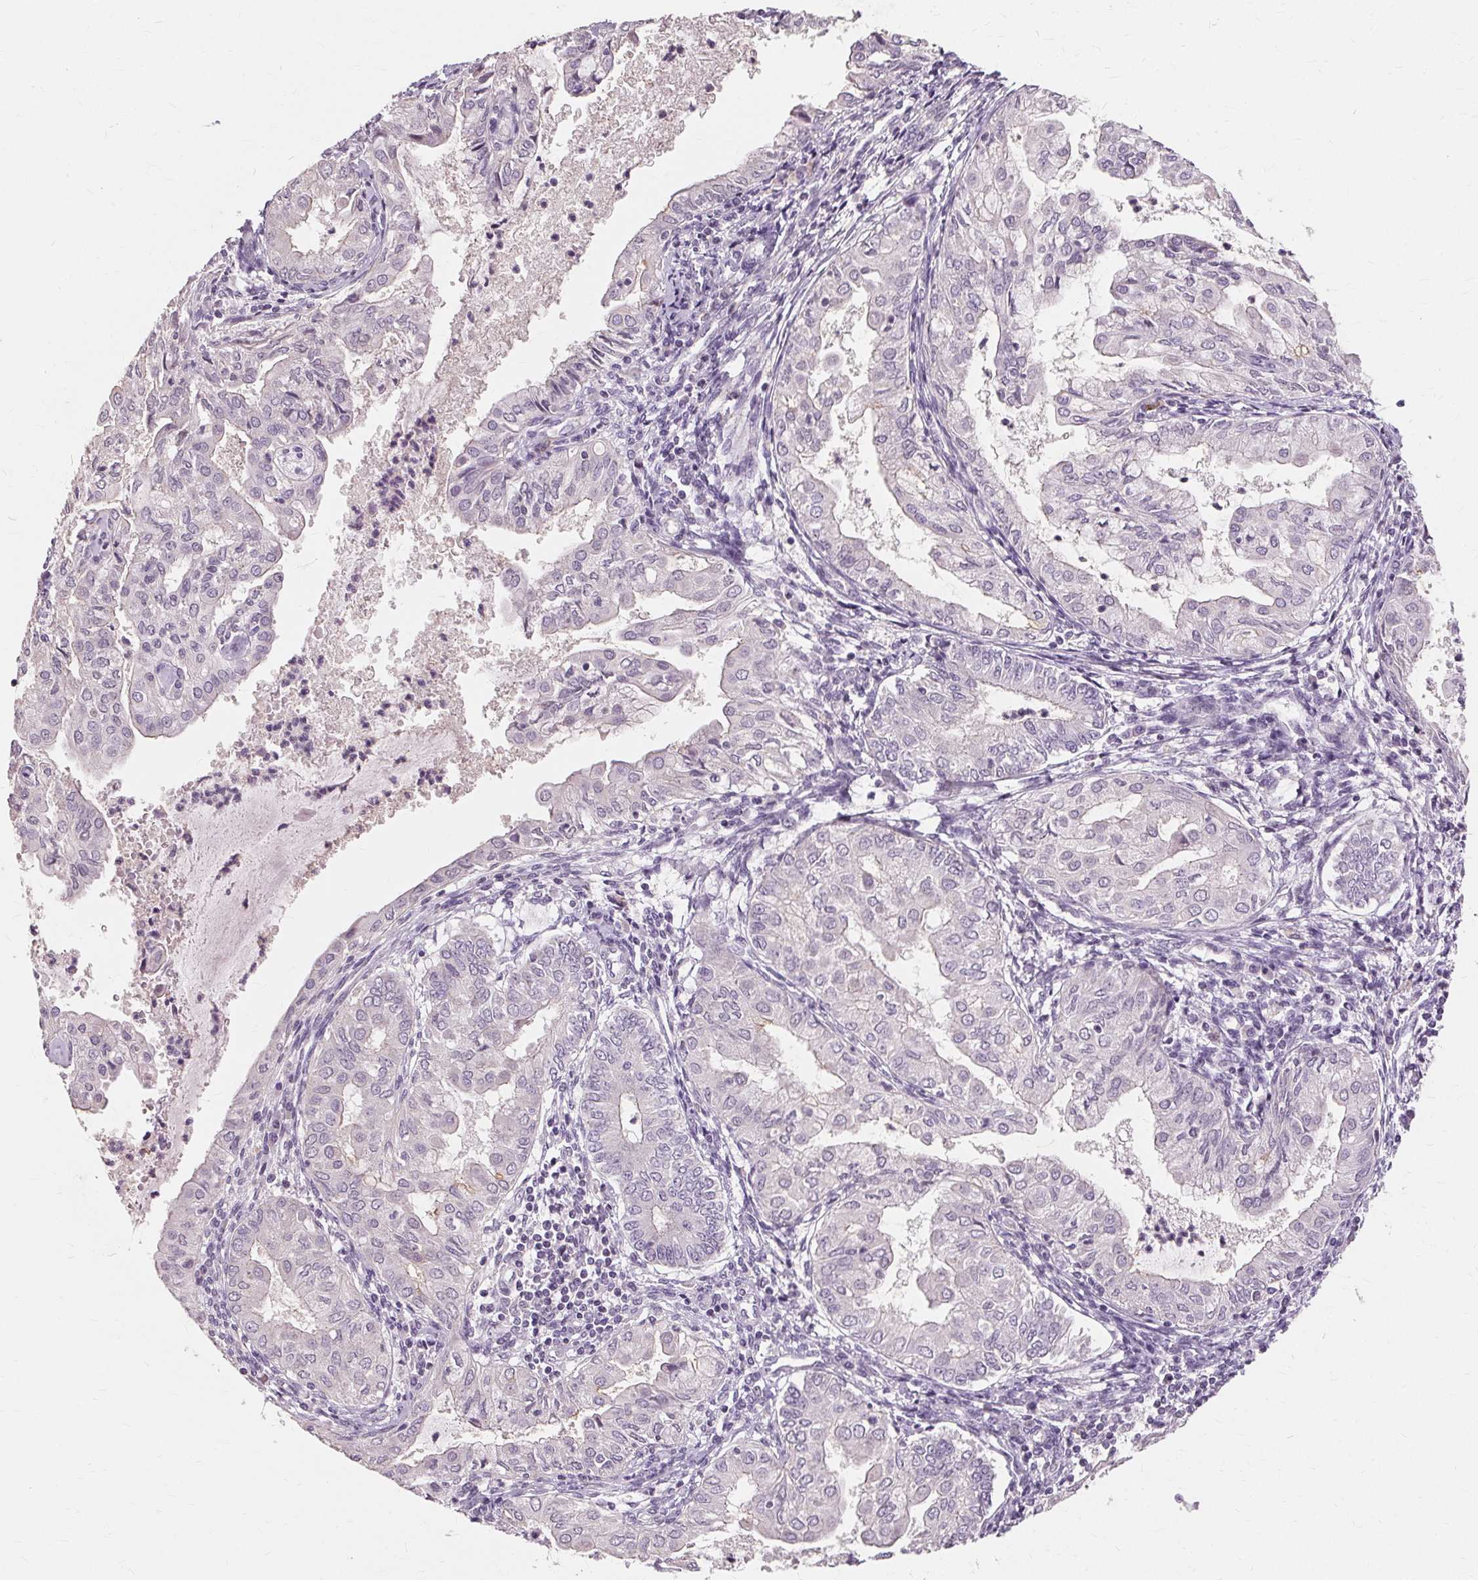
{"staining": {"intensity": "negative", "quantity": "none", "location": "none"}, "tissue": "endometrial cancer", "cell_type": "Tumor cells", "image_type": "cancer", "snomed": [{"axis": "morphology", "description": "Adenocarcinoma, NOS"}, {"axis": "topography", "description": "Endometrium"}], "caption": "Immunohistochemical staining of endometrial cancer (adenocarcinoma) exhibits no significant staining in tumor cells. (Brightfield microscopy of DAB (3,3'-diaminobenzidine) immunohistochemistry at high magnification).", "gene": "SIGLEC6", "patient": {"sex": "female", "age": 68}}